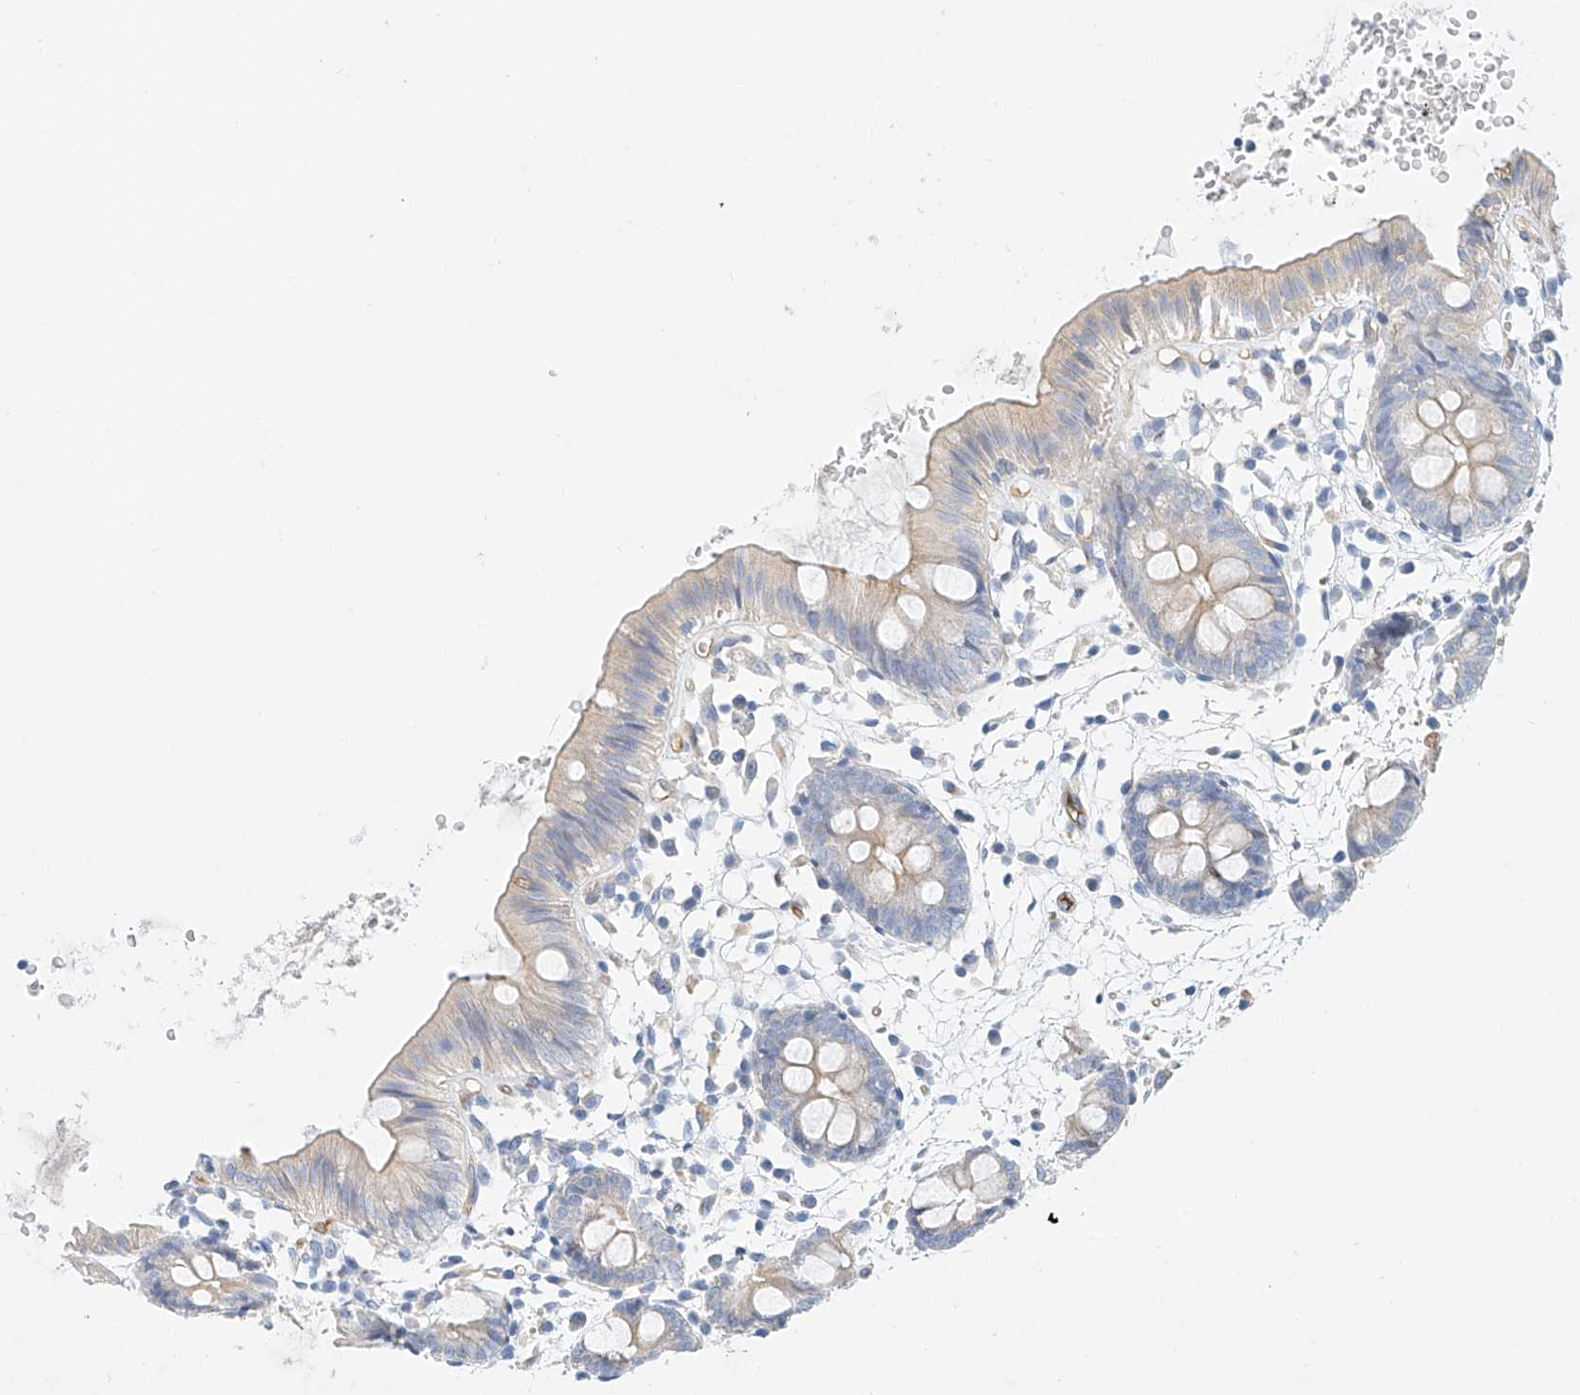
{"staining": {"intensity": "moderate", "quantity": "<25%", "location": "cytoplasmic/membranous"}, "tissue": "colon", "cell_type": "Endothelial cells", "image_type": "normal", "snomed": [{"axis": "morphology", "description": "Normal tissue, NOS"}, {"axis": "topography", "description": "Colon"}], "caption": "This is a photomicrograph of immunohistochemistry staining of benign colon, which shows moderate expression in the cytoplasmic/membranous of endothelial cells.", "gene": "SBSPON", "patient": {"sex": "male", "age": 56}}